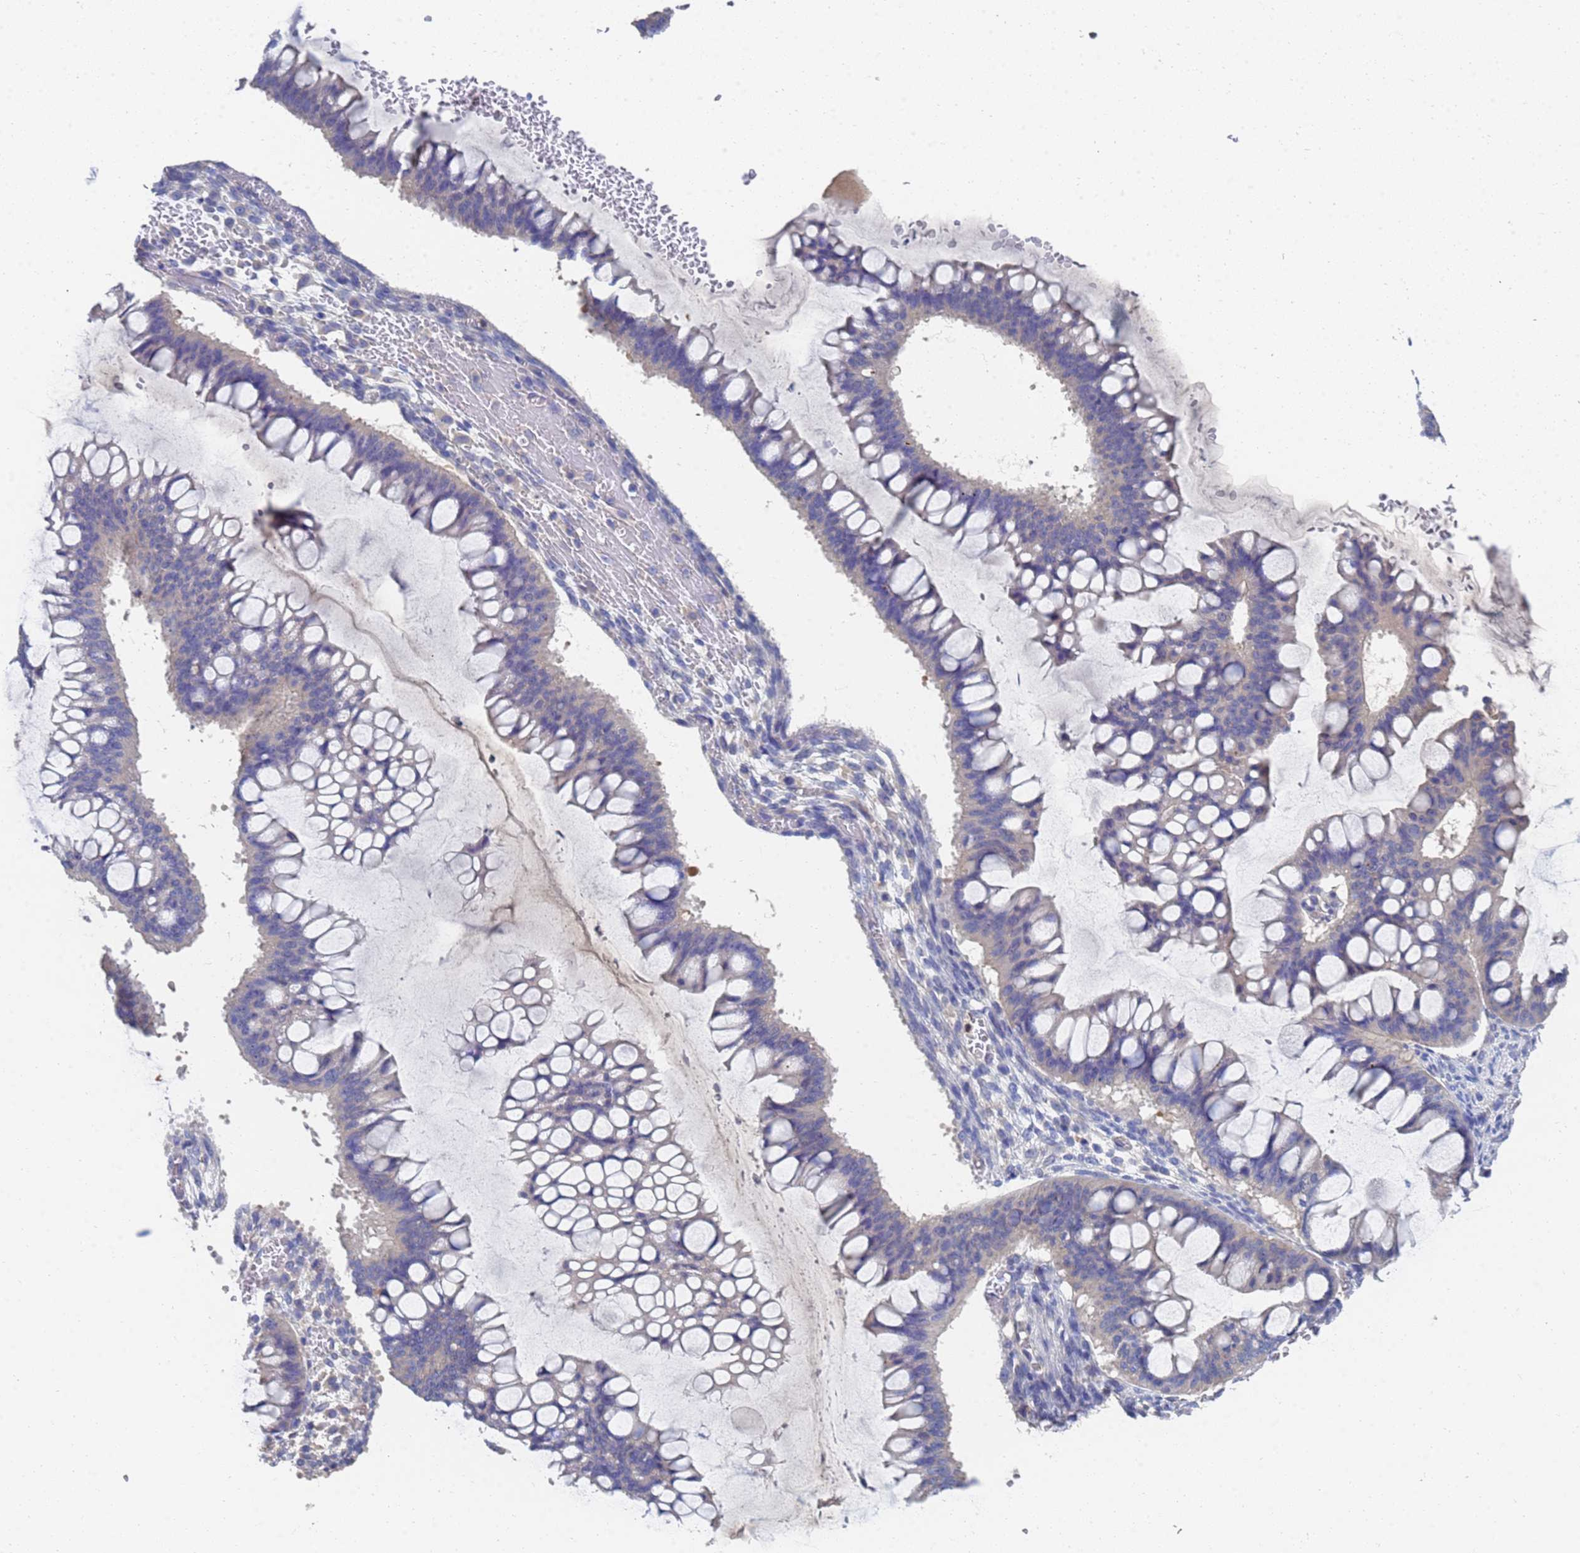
{"staining": {"intensity": "negative", "quantity": "none", "location": "none"}, "tissue": "ovarian cancer", "cell_type": "Tumor cells", "image_type": "cancer", "snomed": [{"axis": "morphology", "description": "Cystadenocarcinoma, mucinous, NOS"}, {"axis": "topography", "description": "Ovary"}], "caption": "An immunohistochemistry image of ovarian cancer is shown. There is no staining in tumor cells of ovarian cancer.", "gene": "LBX2", "patient": {"sex": "female", "age": 73}}